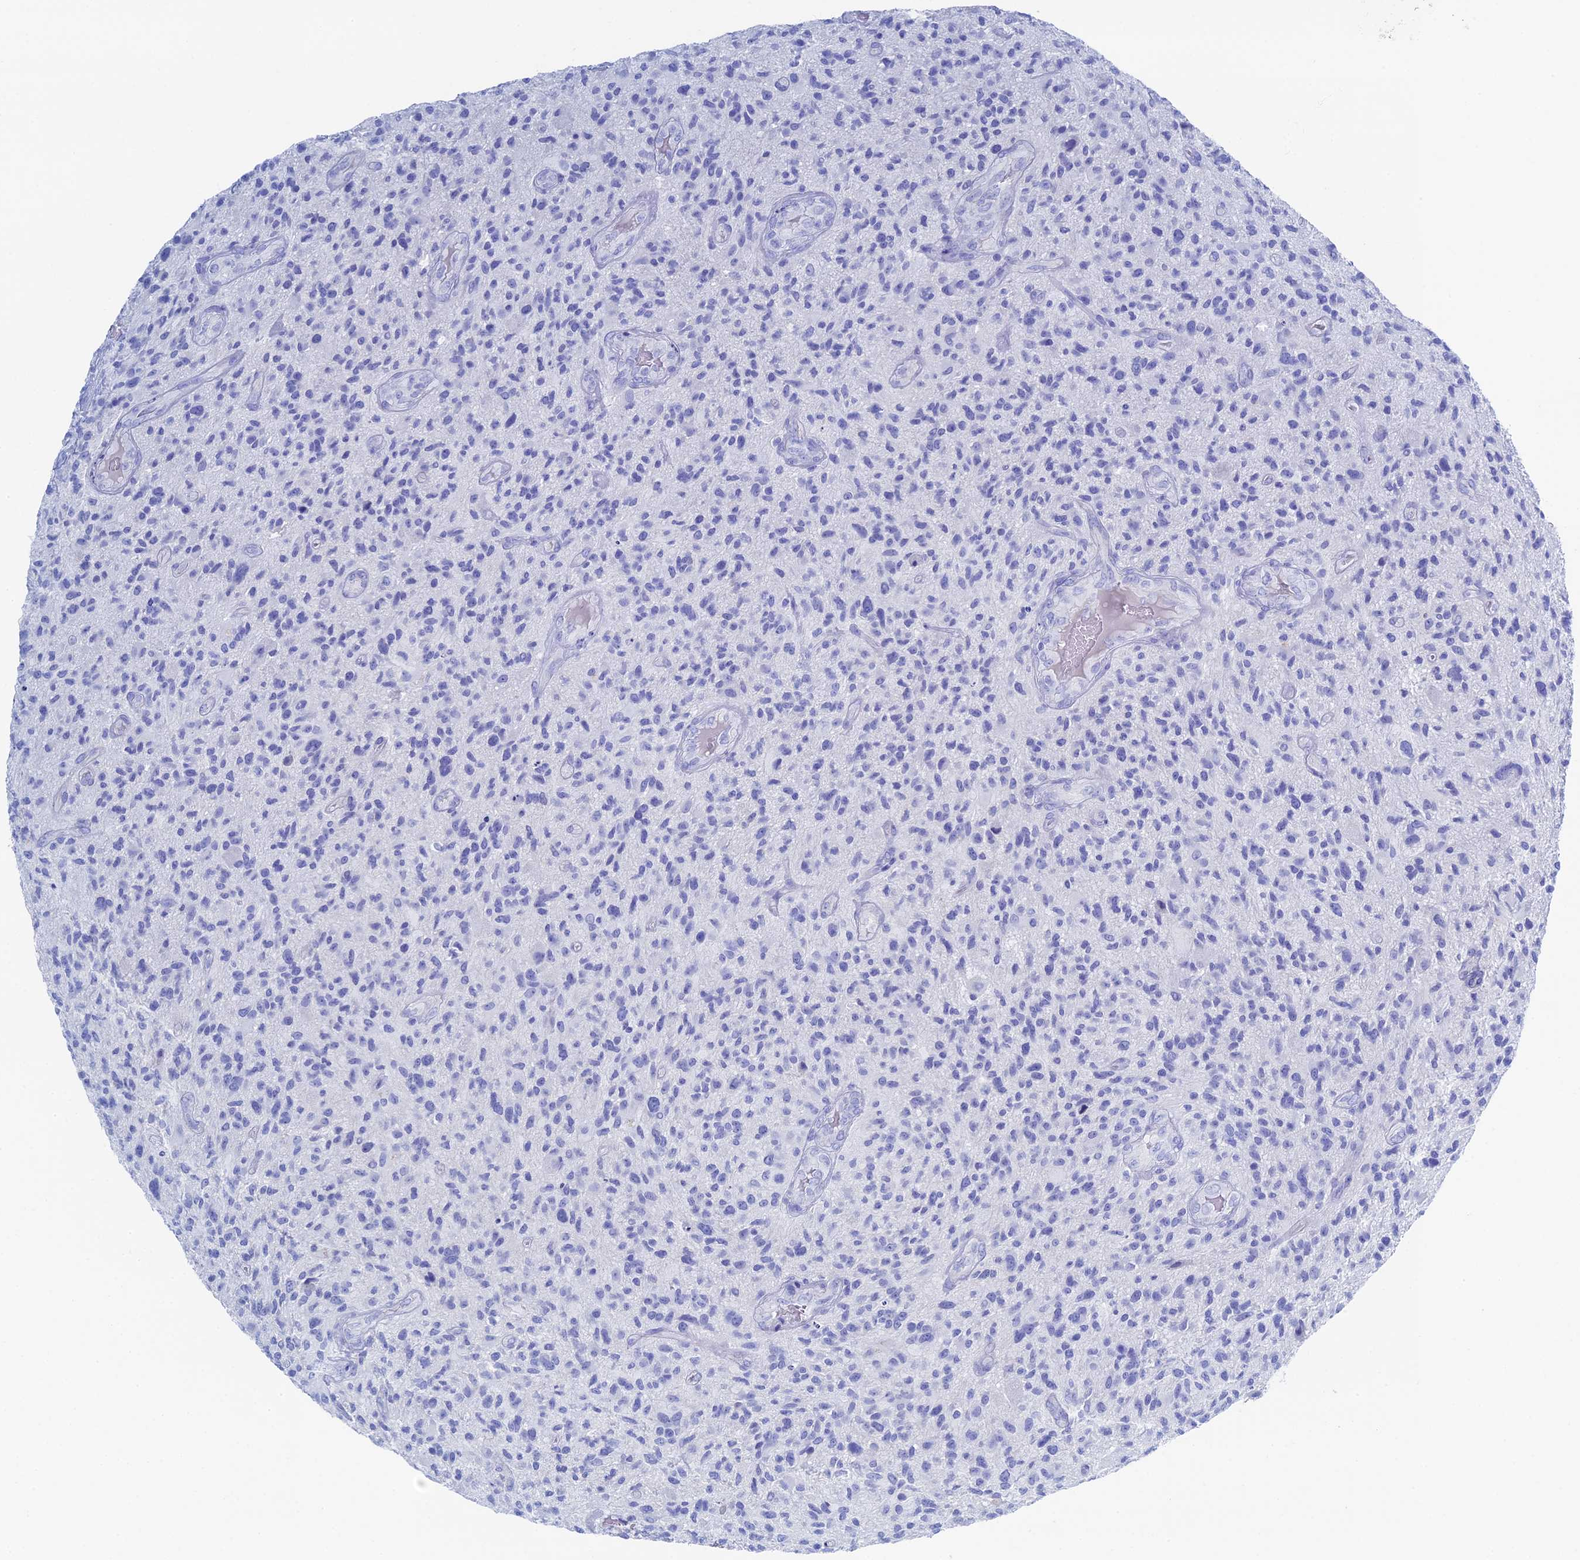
{"staining": {"intensity": "negative", "quantity": "none", "location": "none"}, "tissue": "glioma", "cell_type": "Tumor cells", "image_type": "cancer", "snomed": [{"axis": "morphology", "description": "Glioma, malignant, High grade"}, {"axis": "topography", "description": "Brain"}], "caption": "A histopathology image of human glioma is negative for staining in tumor cells. (Immunohistochemistry (ihc), brightfield microscopy, high magnification).", "gene": "UNC119", "patient": {"sex": "male", "age": 47}}